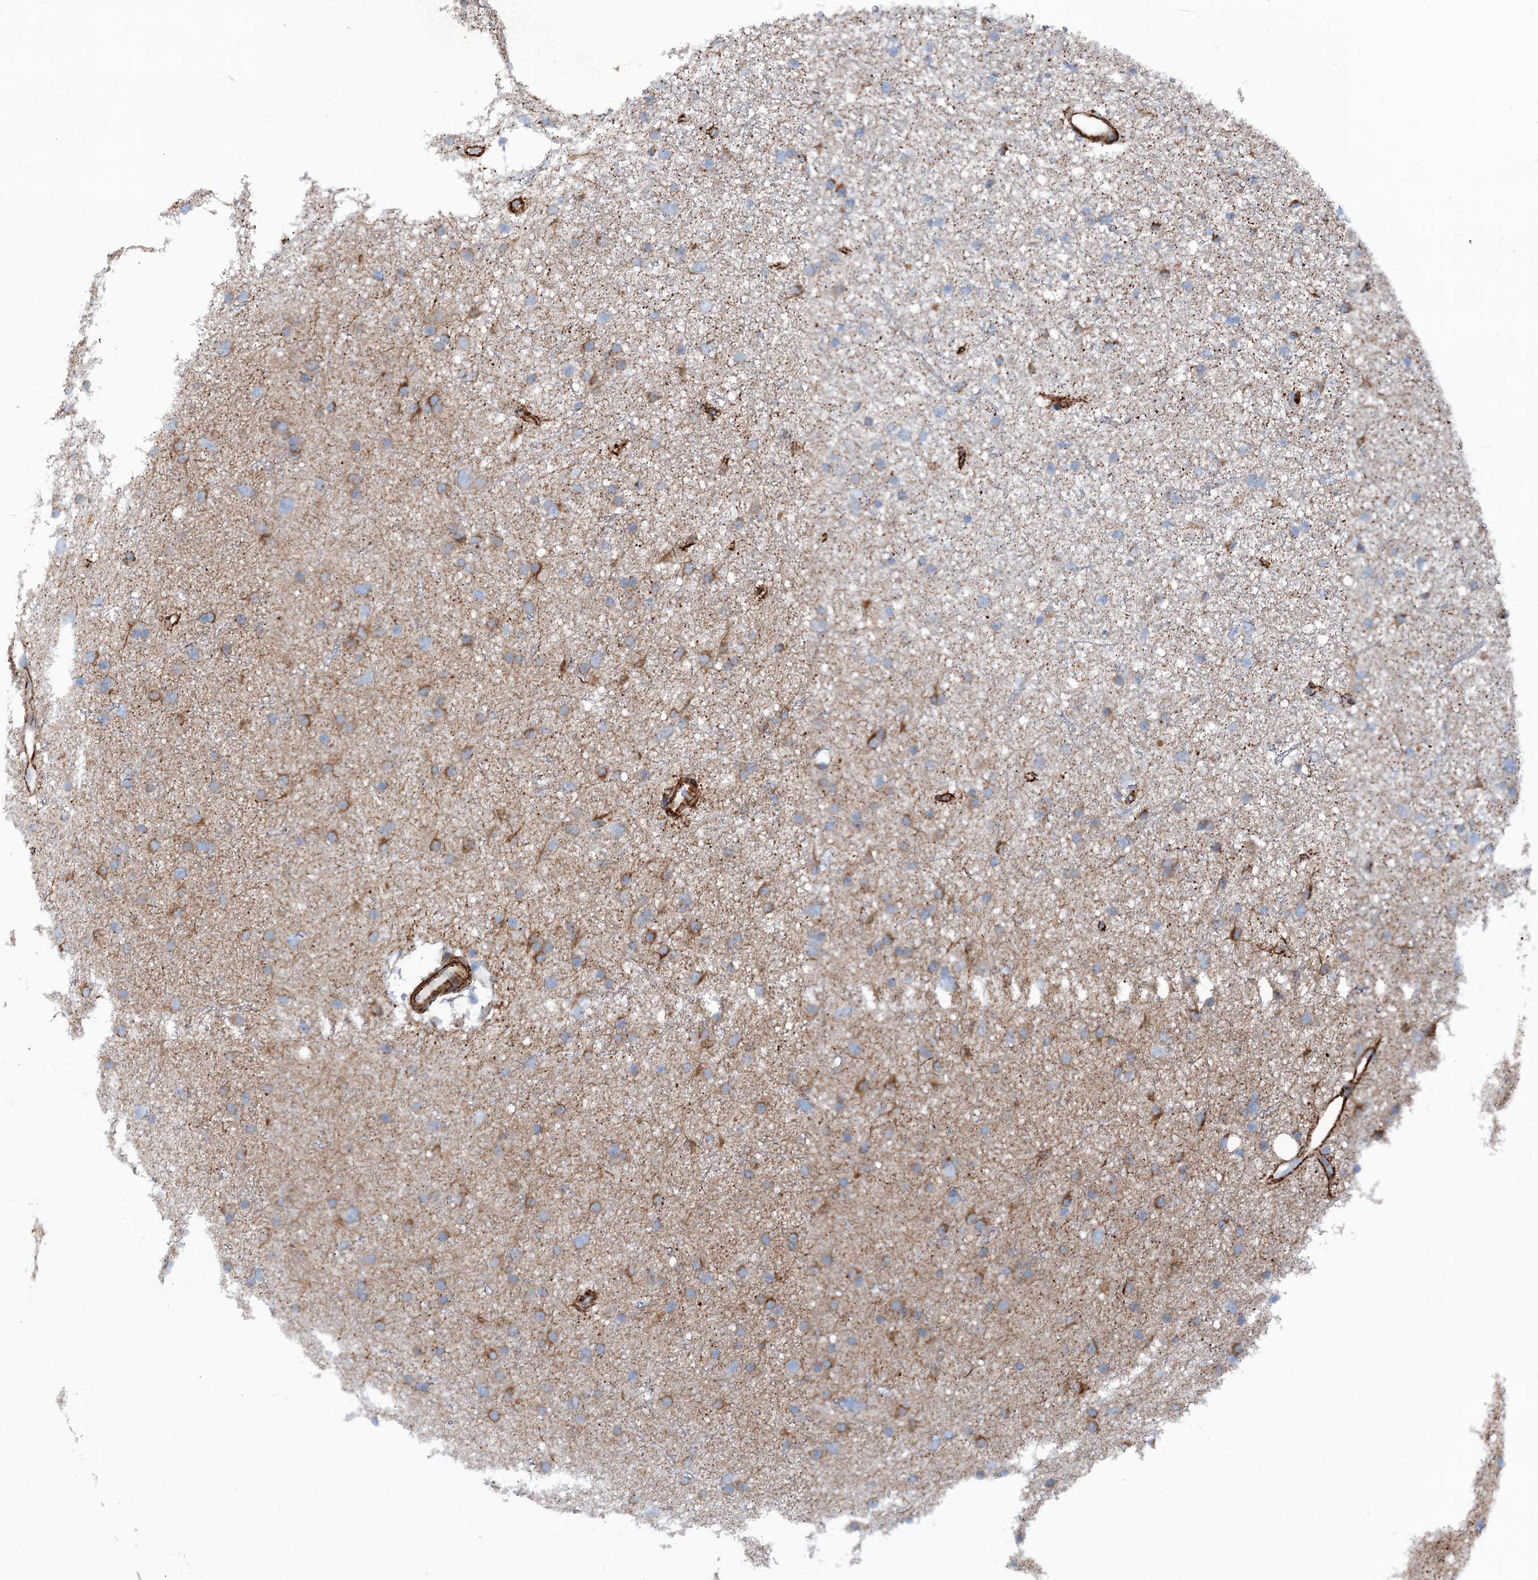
{"staining": {"intensity": "moderate", "quantity": "25%-75%", "location": "cytoplasmic/membranous"}, "tissue": "glioma", "cell_type": "Tumor cells", "image_type": "cancer", "snomed": [{"axis": "morphology", "description": "Glioma, malignant, Low grade"}, {"axis": "topography", "description": "Cerebral cortex"}], "caption": "An IHC image of tumor tissue is shown. Protein staining in brown labels moderate cytoplasmic/membranous positivity in glioma within tumor cells.", "gene": "CALCOCO1", "patient": {"sex": "female", "age": 39}}